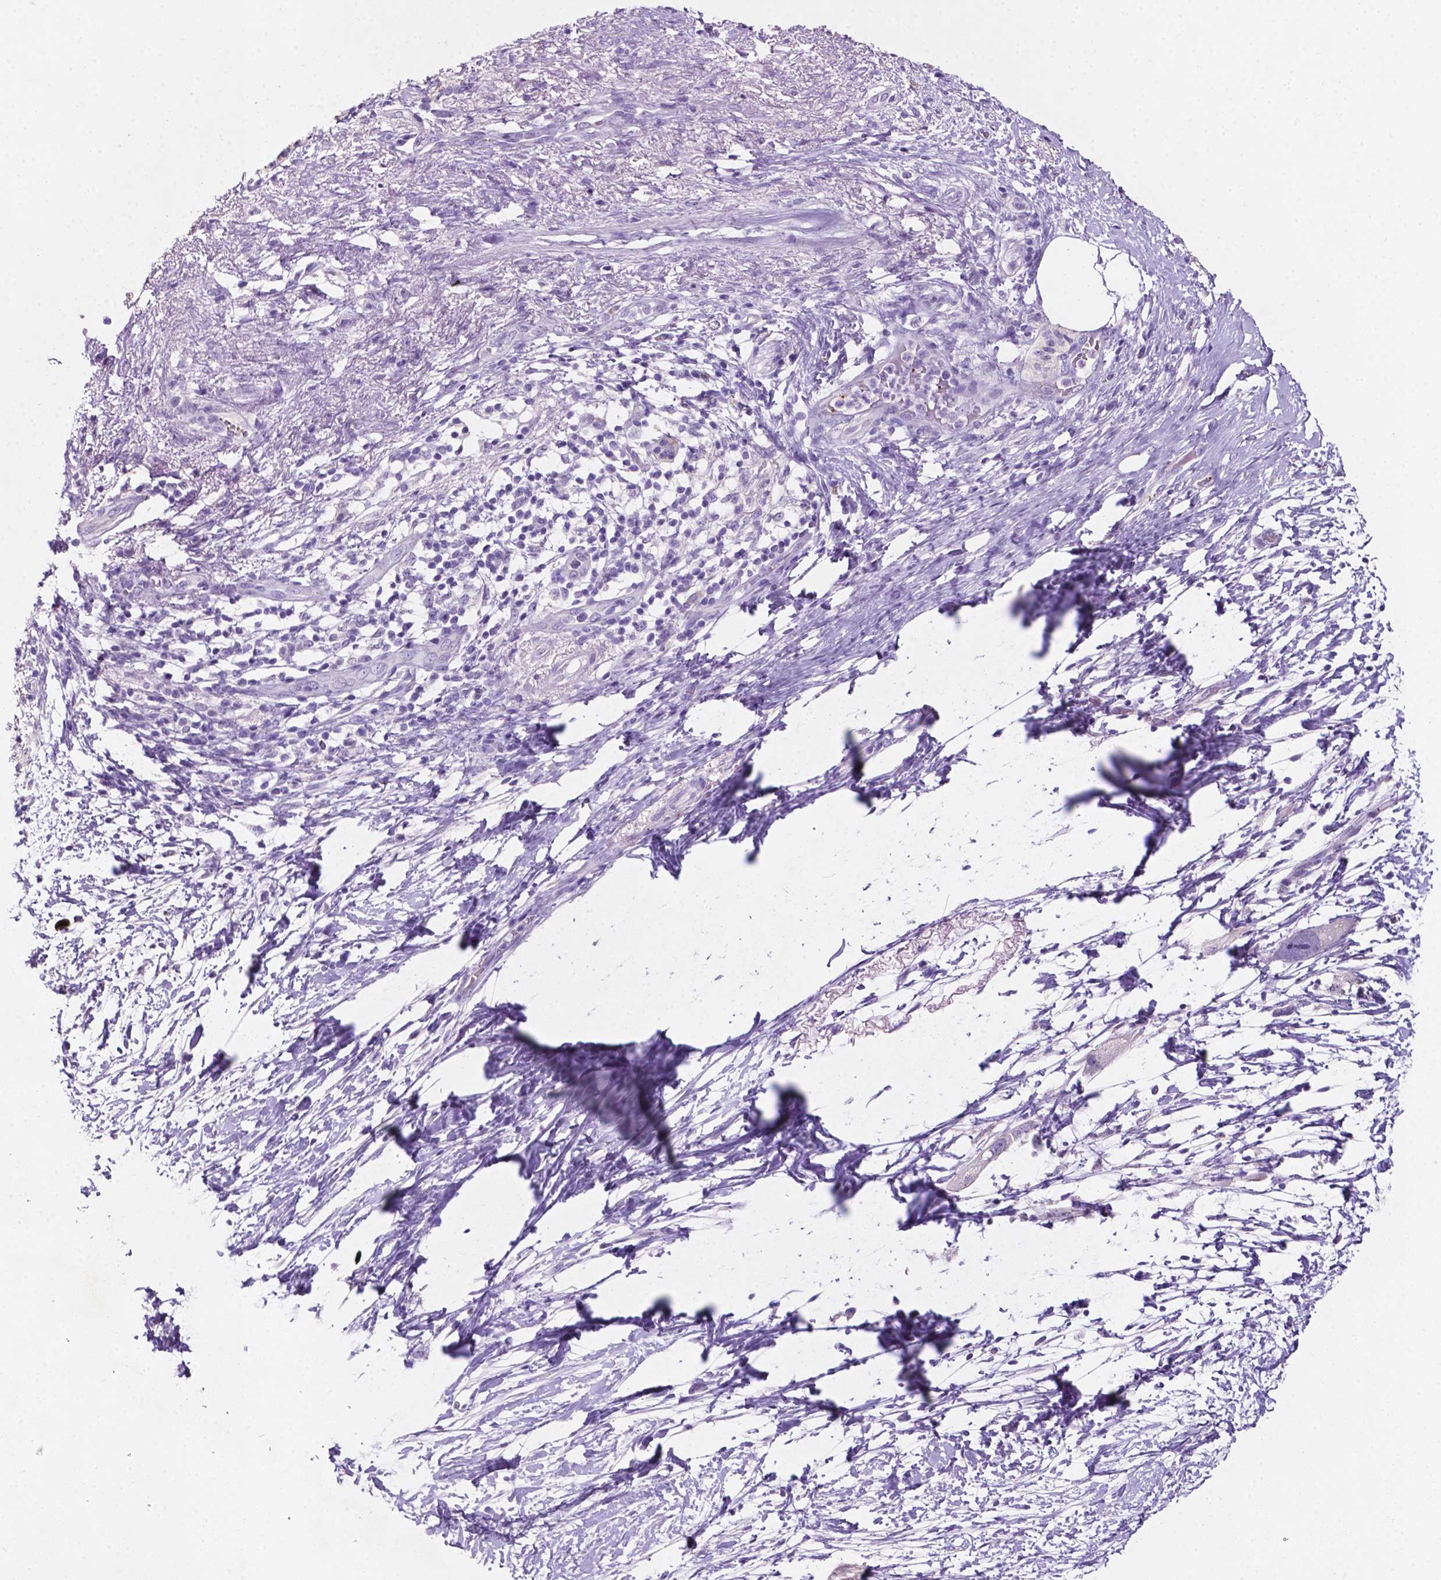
{"staining": {"intensity": "negative", "quantity": "none", "location": "none"}, "tissue": "pancreatic cancer", "cell_type": "Tumor cells", "image_type": "cancer", "snomed": [{"axis": "morphology", "description": "Adenocarcinoma, NOS"}, {"axis": "topography", "description": "Pancreas"}], "caption": "There is no significant expression in tumor cells of adenocarcinoma (pancreatic).", "gene": "EBLN2", "patient": {"sex": "female", "age": 72}}